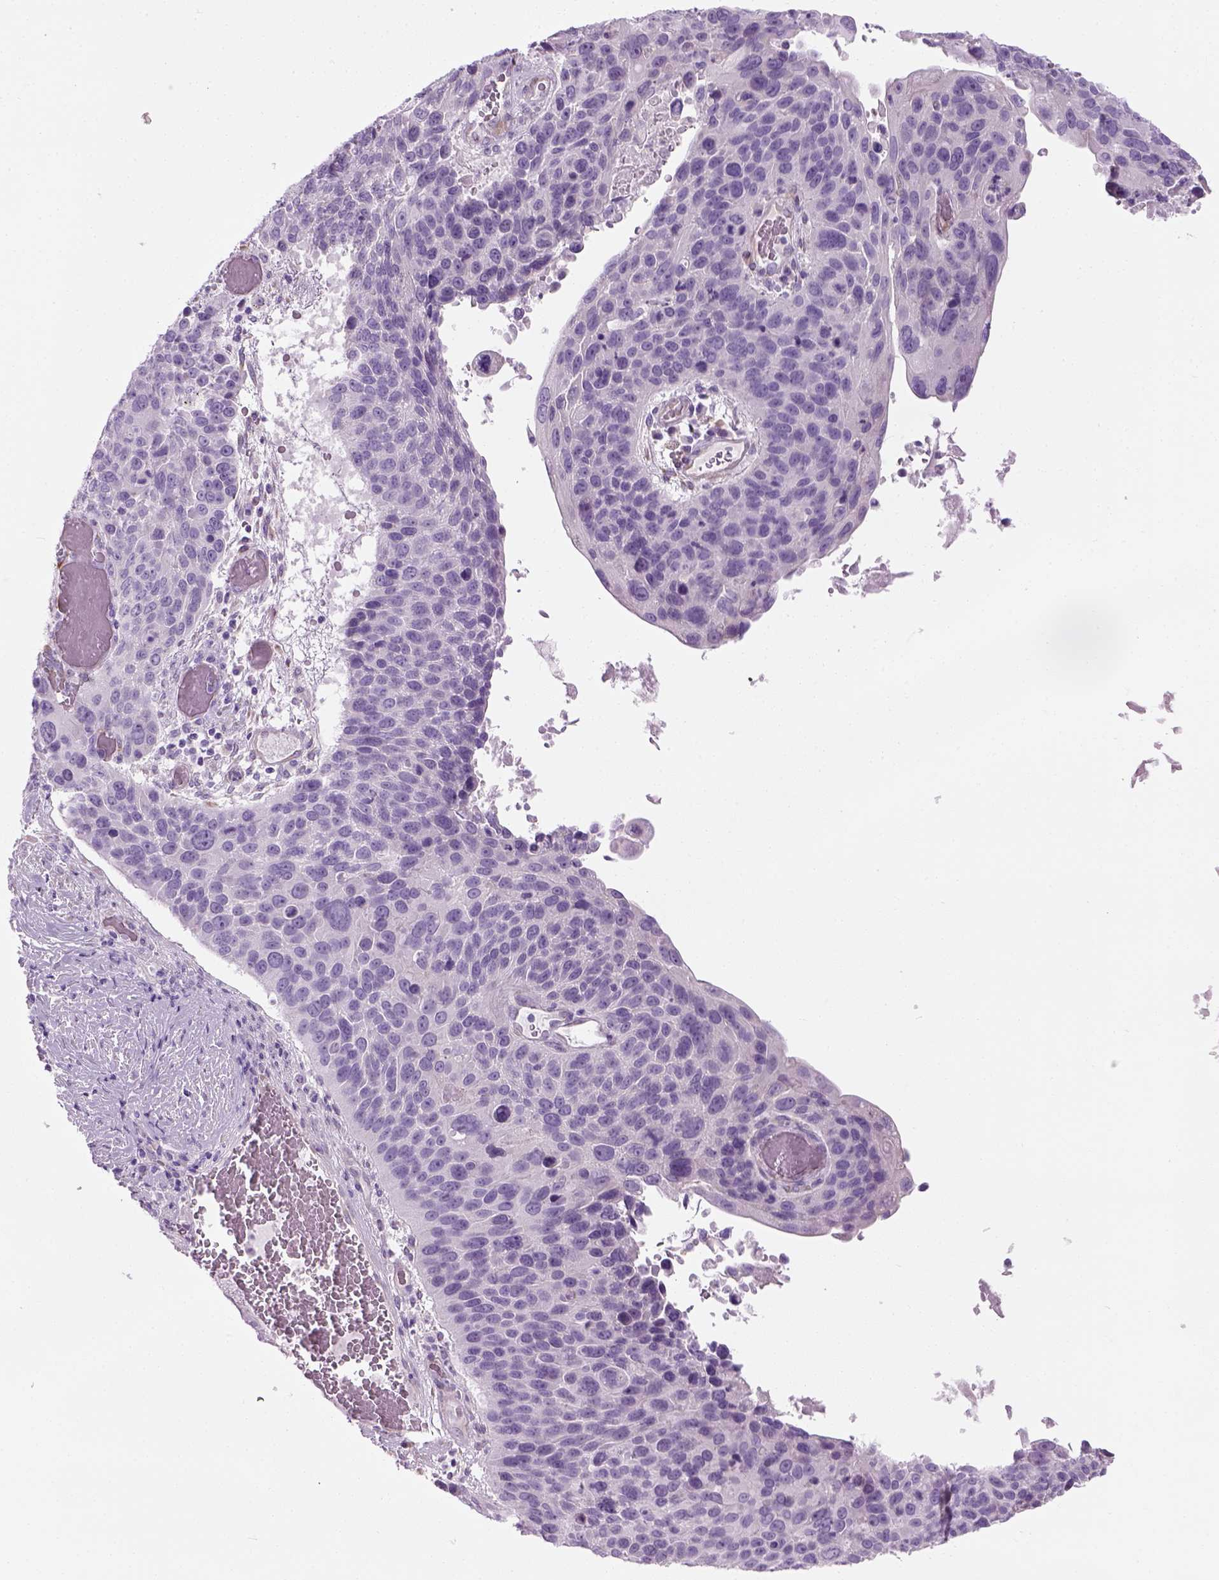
{"staining": {"intensity": "negative", "quantity": "none", "location": "none"}, "tissue": "lung cancer", "cell_type": "Tumor cells", "image_type": "cancer", "snomed": [{"axis": "morphology", "description": "Squamous cell carcinoma, NOS"}, {"axis": "topography", "description": "Lung"}], "caption": "An immunohistochemistry (IHC) photomicrograph of lung cancer is shown. There is no staining in tumor cells of lung cancer.", "gene": "CIBAR2", "patient": {"sex": "male", "age": 68}}